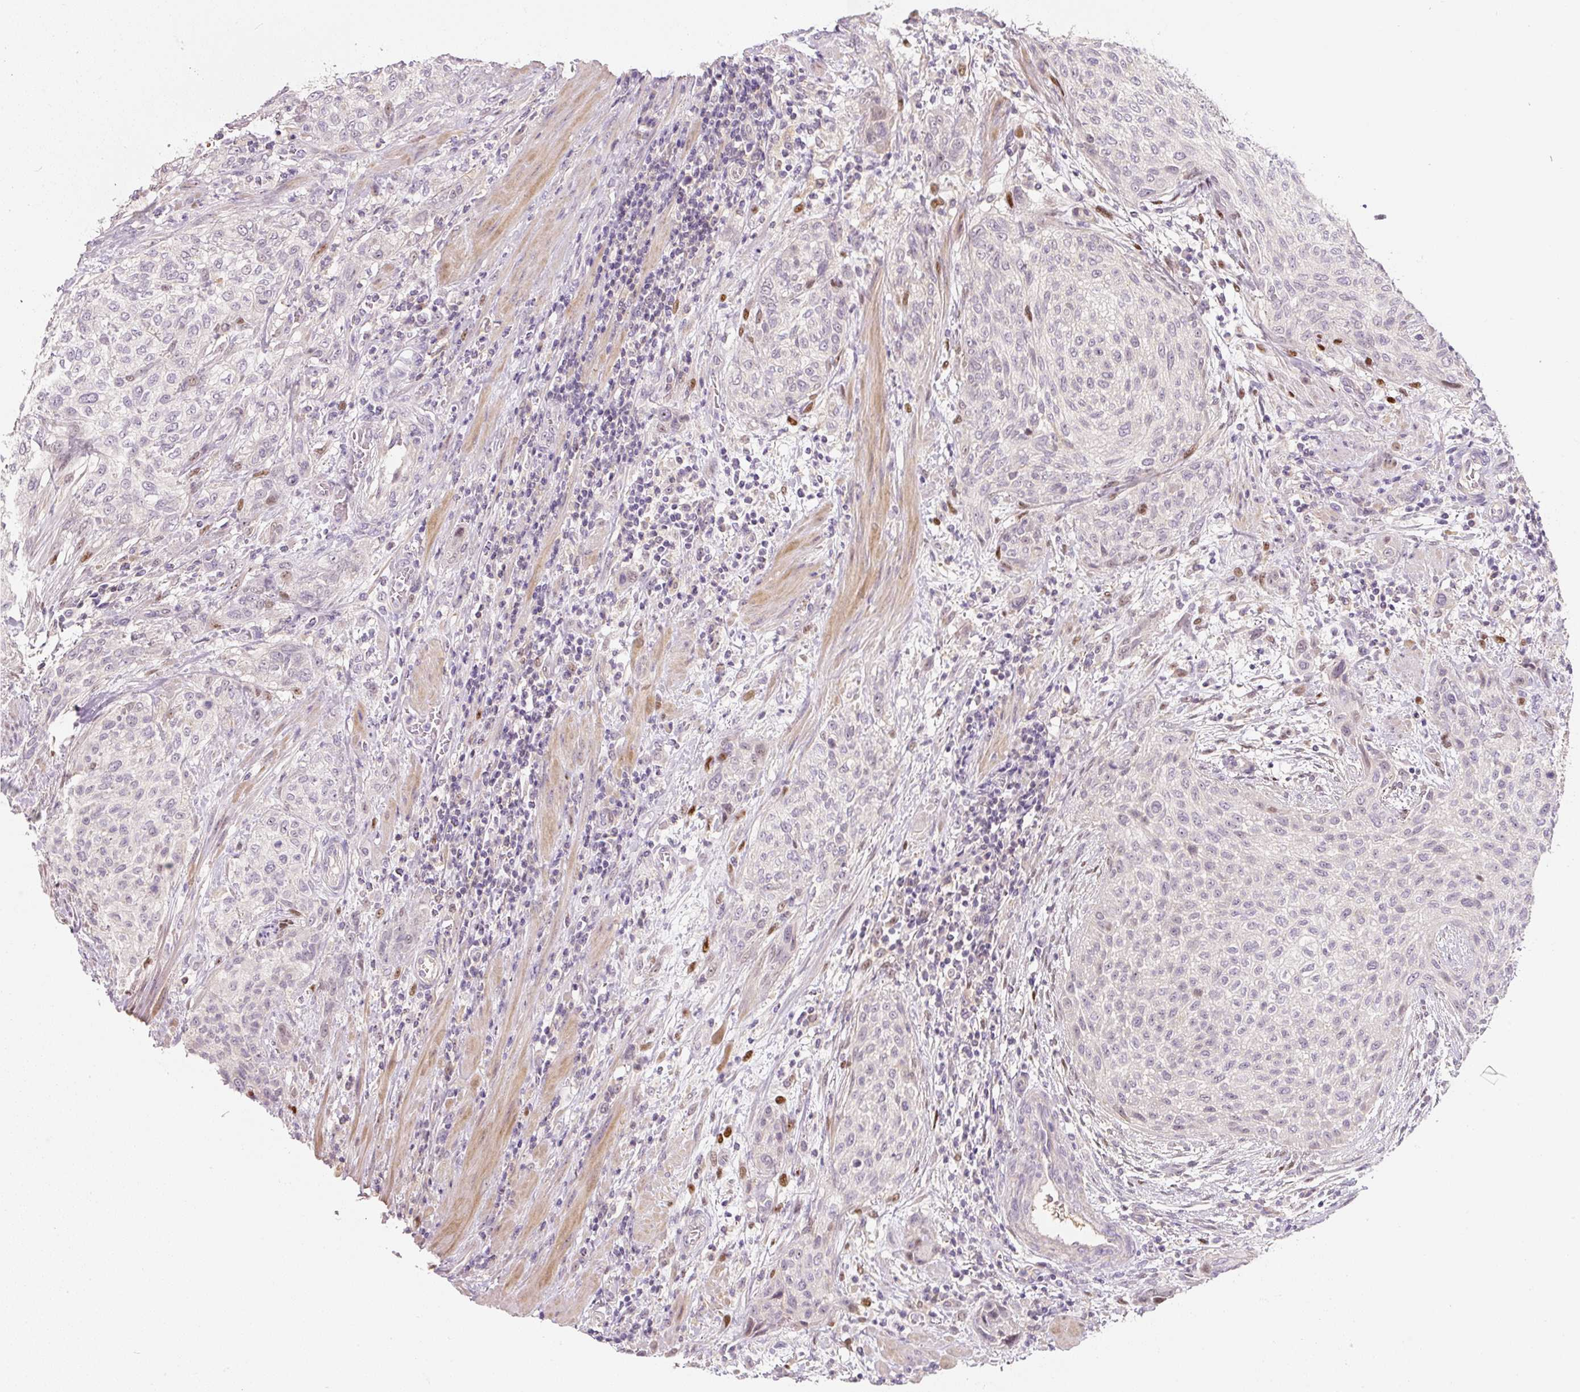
{"staining": {"intensity": "negative", "quantity": "none", "location": "none"}, "tissue": "urothelial cancer", "cell_type": "Tumor cells", "image_type": "cancer", "snomed": [{"axis": "morphology", "description": "Urothelial carcinoma, High grade"}, {"axis": "topography", "description": "Urinary bladder"}], "caption": "This is an immunohistochemistry (IHC) image of human urothelial cancer. There is no expression in tumor cells.", "gene": "PWWP3B", "patient": {"sex": "male", "age": 35}}